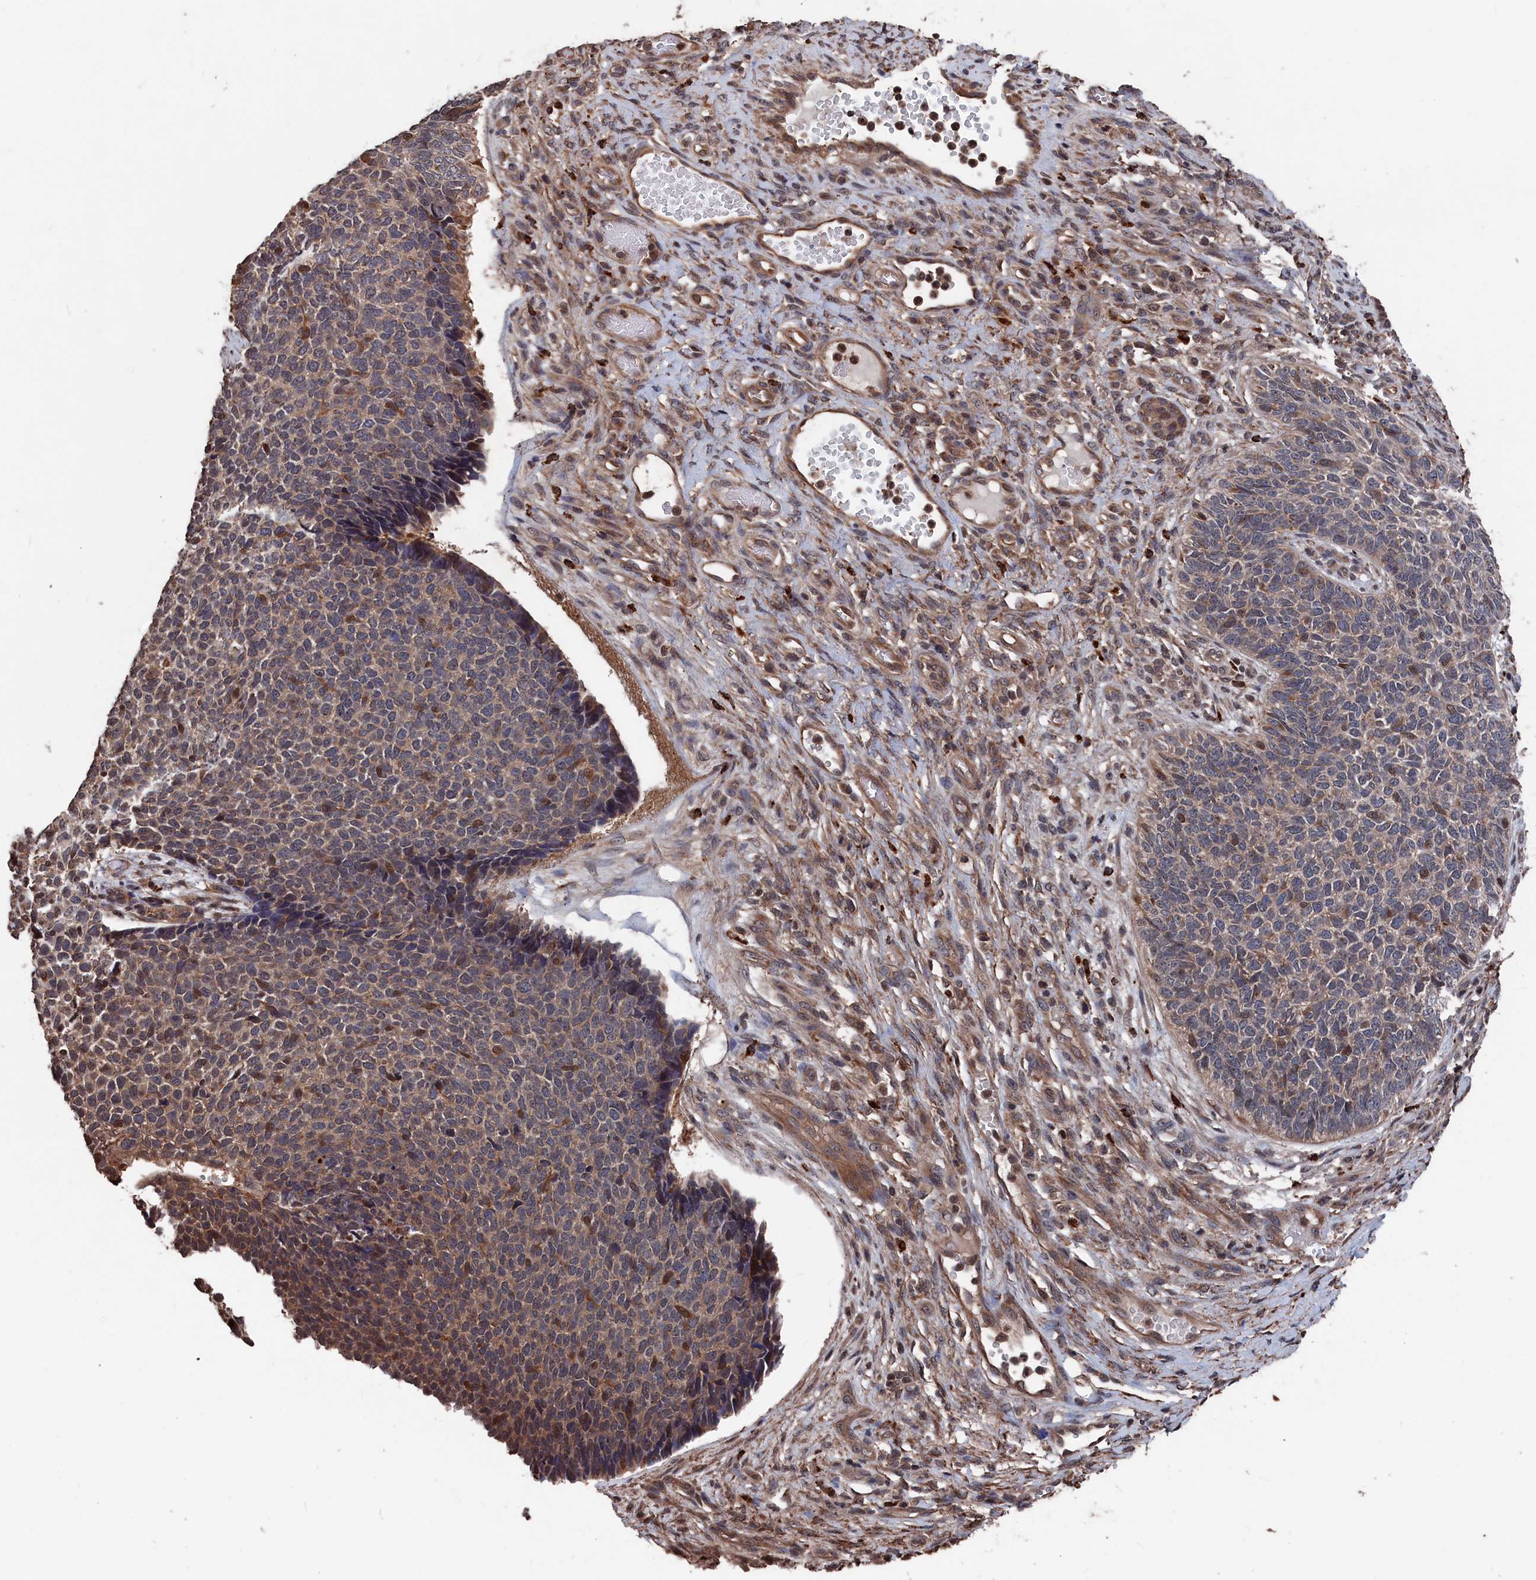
{"staining": {"intensity": "weak", "quantity": "25%-75%", "location": "cytoplasmic/membranous"}, "tissue": "skin cancer", "cell_type": "Tumor cells", "image_type": "cancer", "snomed": [{"axis": "morphology", "description": "Basal cell carcinoma"}, {"axis": "topography", "description": "Skin"}], "caption": "Tumor cells demonstrate low levels of weak cytoplasmic/membranous positivity in about 25%-75% of cells in skin cancer.", "gene": "PDE12", "patient": {"sex": "female", "age": 84}}